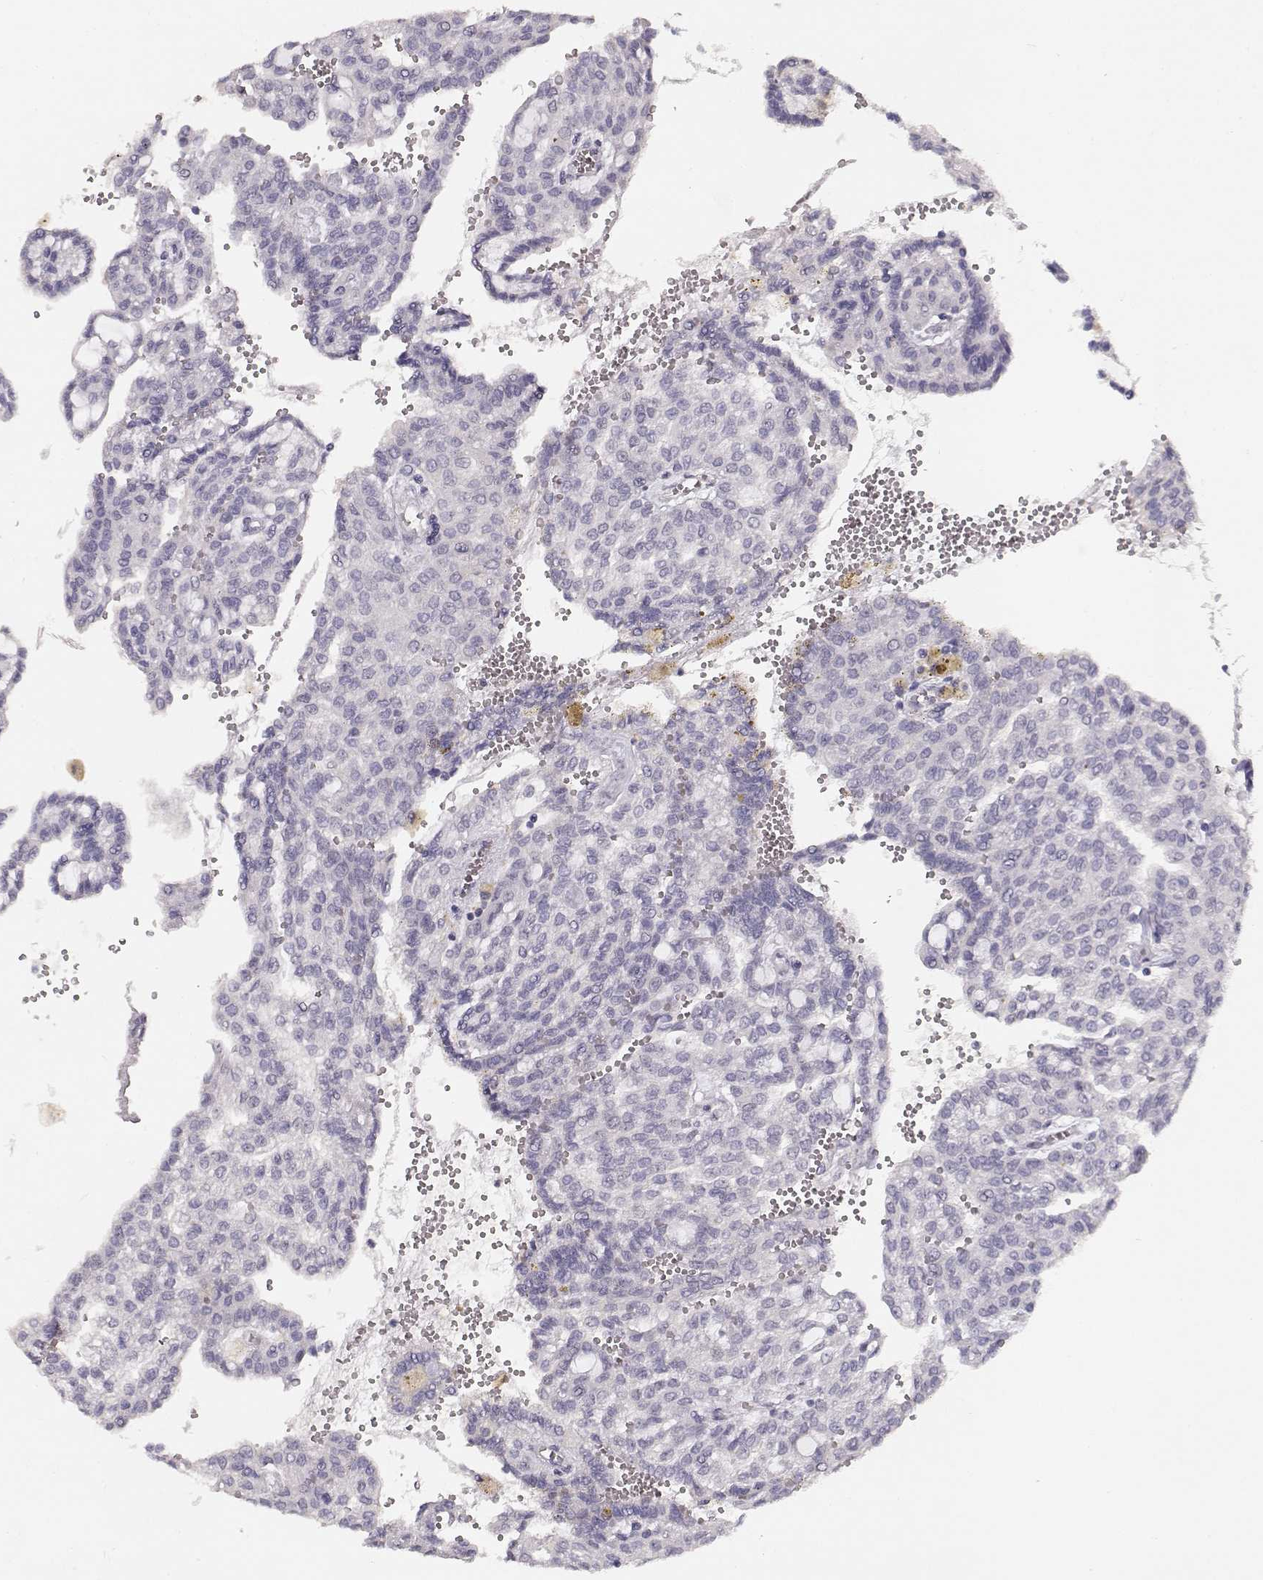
{"staining": {"intensity": "negative", "quantity": "none", "location": "none"}, "tissue": "renal cancer", "cell_type": "Tumor cells", "image_type": "cancer", "snomed": [{"axis": "morphology", "description": "Adenocarcinoma, NOS"}, {"axis": "topography", "description": "Kidney"}], "caption": "Tumor cells show no significant expression in renal cancer (adenocarcinoma).", "gene": "TPH2", "patient": {"sex": "male", "age": 63}}